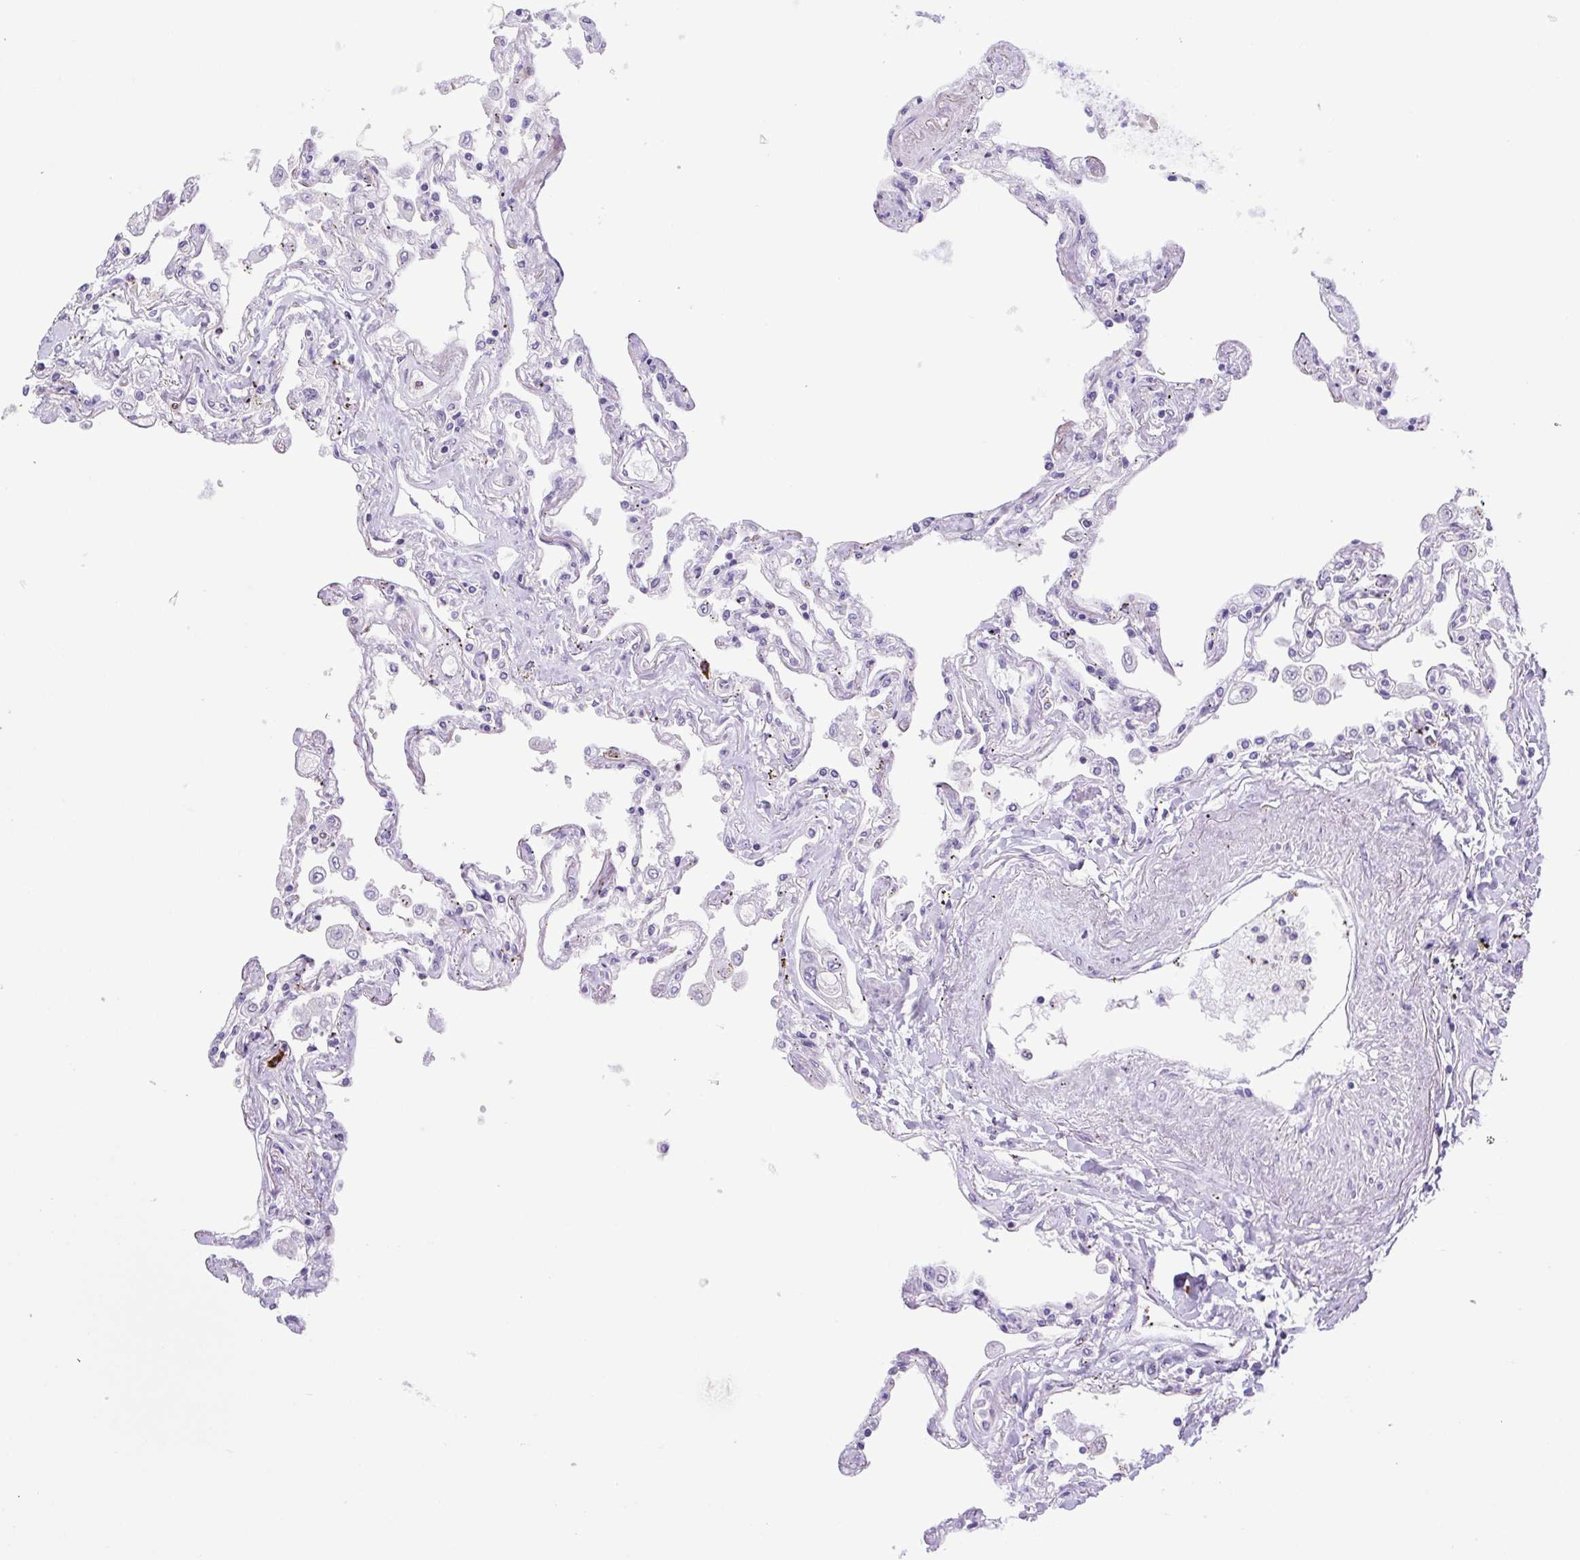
{"staining": {"intensity": "negative", "quantity": "none", "location": "none"}, "tissue": "lung", "cell_type": "Alveolar cells", "image_type": "normal", "snomed": [{"axis": "morphology", "description": "Normal tissue, NOS"}, {"axis": "morphology", "description": "Adenocarcinoma, NOS"}, {"axis": "topography", "description": "Cartilage tissue"}, {"axis": "topography", "description": "Lung"}], "caption": "Immunohistochemistry (IHC) image of normal lung: human lung stained with DAB (3,3'-diaminobenzidine) displays no significant protein positivity in alveolar cells.", "gene": "FAM177B", "patient": {"sex": "female", "age": 67}}